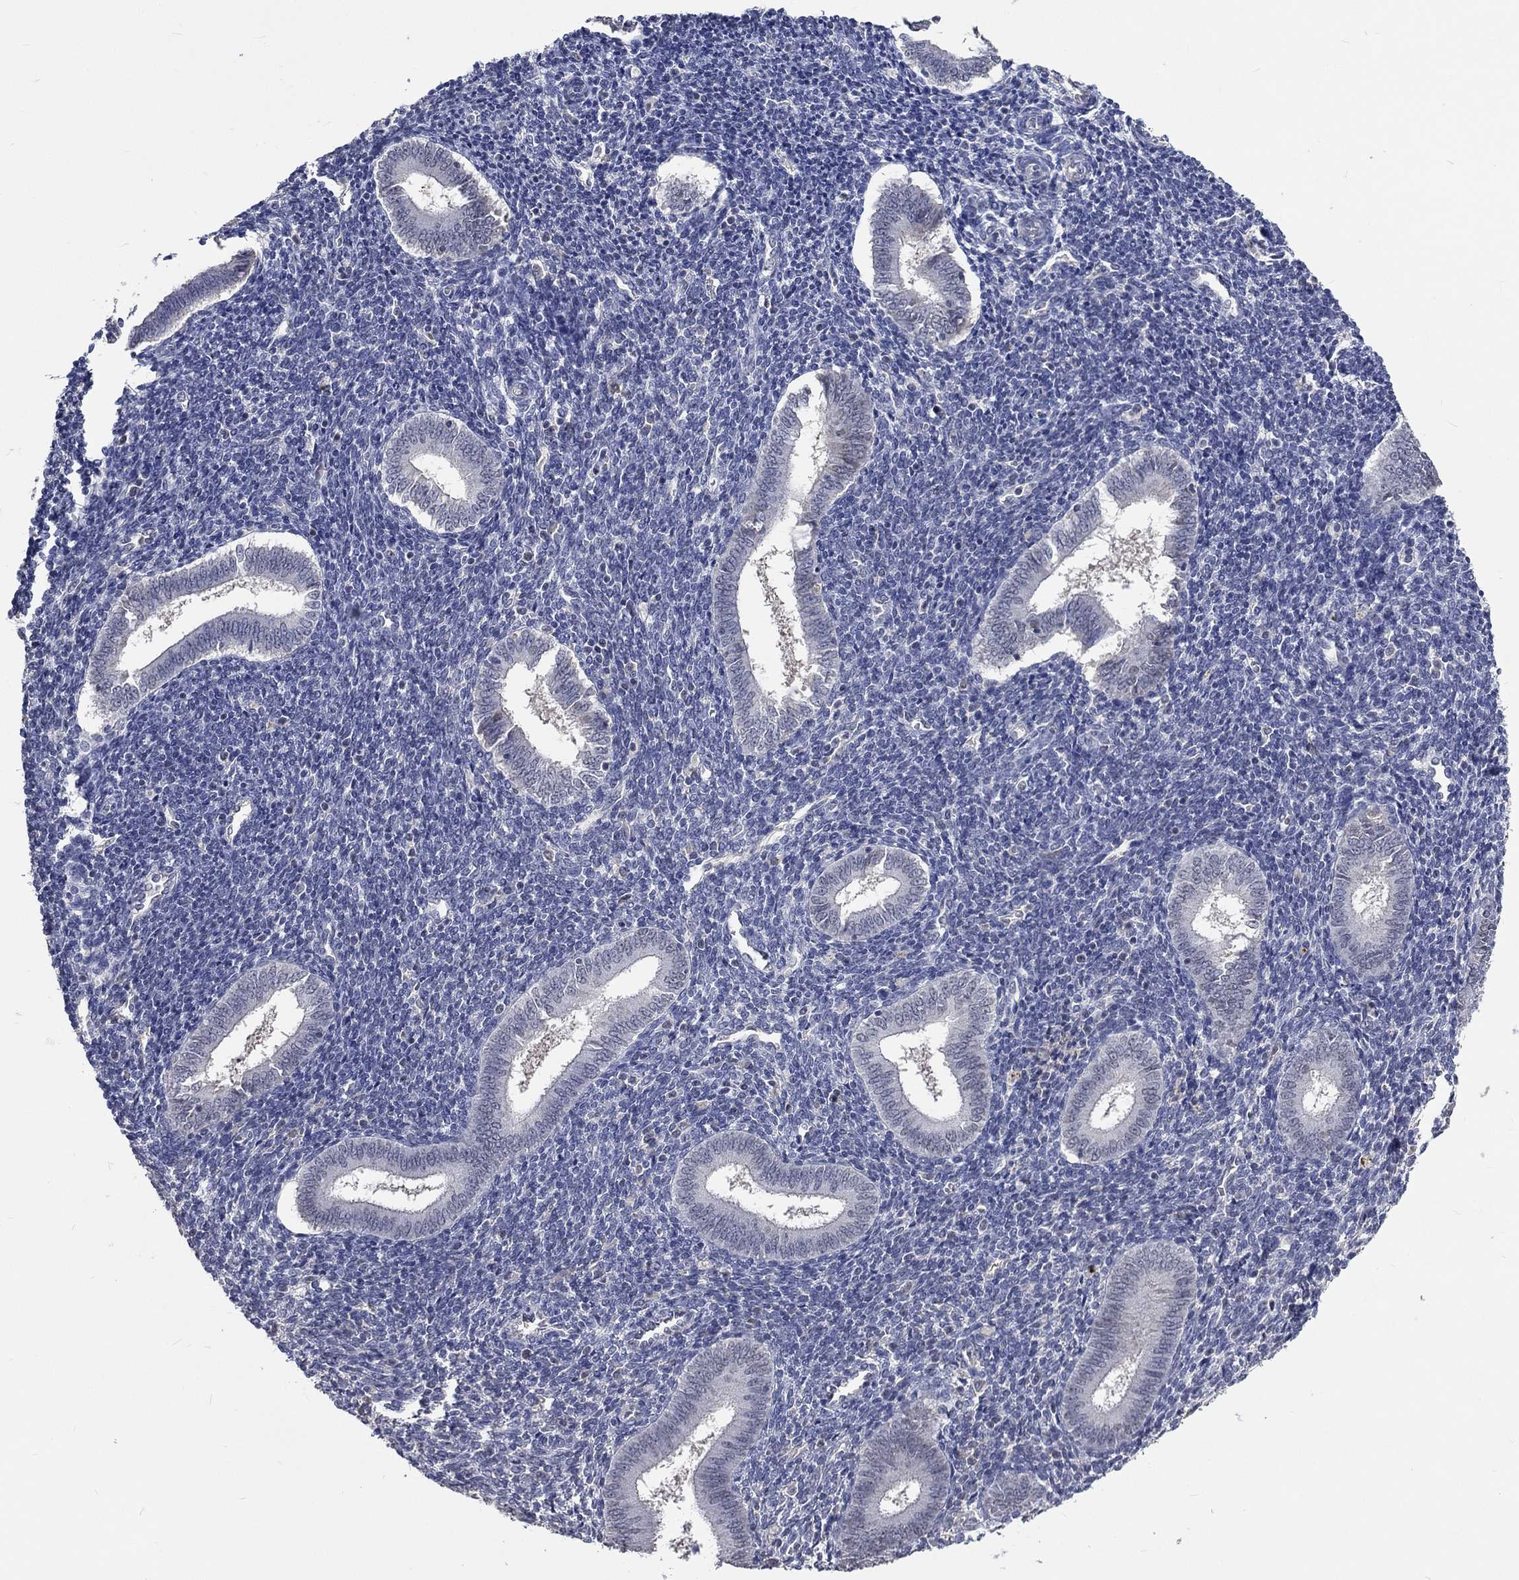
{"staining": {"intensity": "negative", "quantity": "none", "location": "none"}, "tissue": "endometrium", "cell_type": "Cells in endometrial stroma", "image_type": "normal", "snomed": [{"axis": "morphology", "description": "Normal tissue, NOS"}, {"axis": "topography", "description": "Endometrium"}], "caption": "Photomicrograph shows no significant protein expression in cells in endometrial stroma of normal endometrium.", "gene": "ZBTB18", "patient": {"sex": "female", "age": 25}}